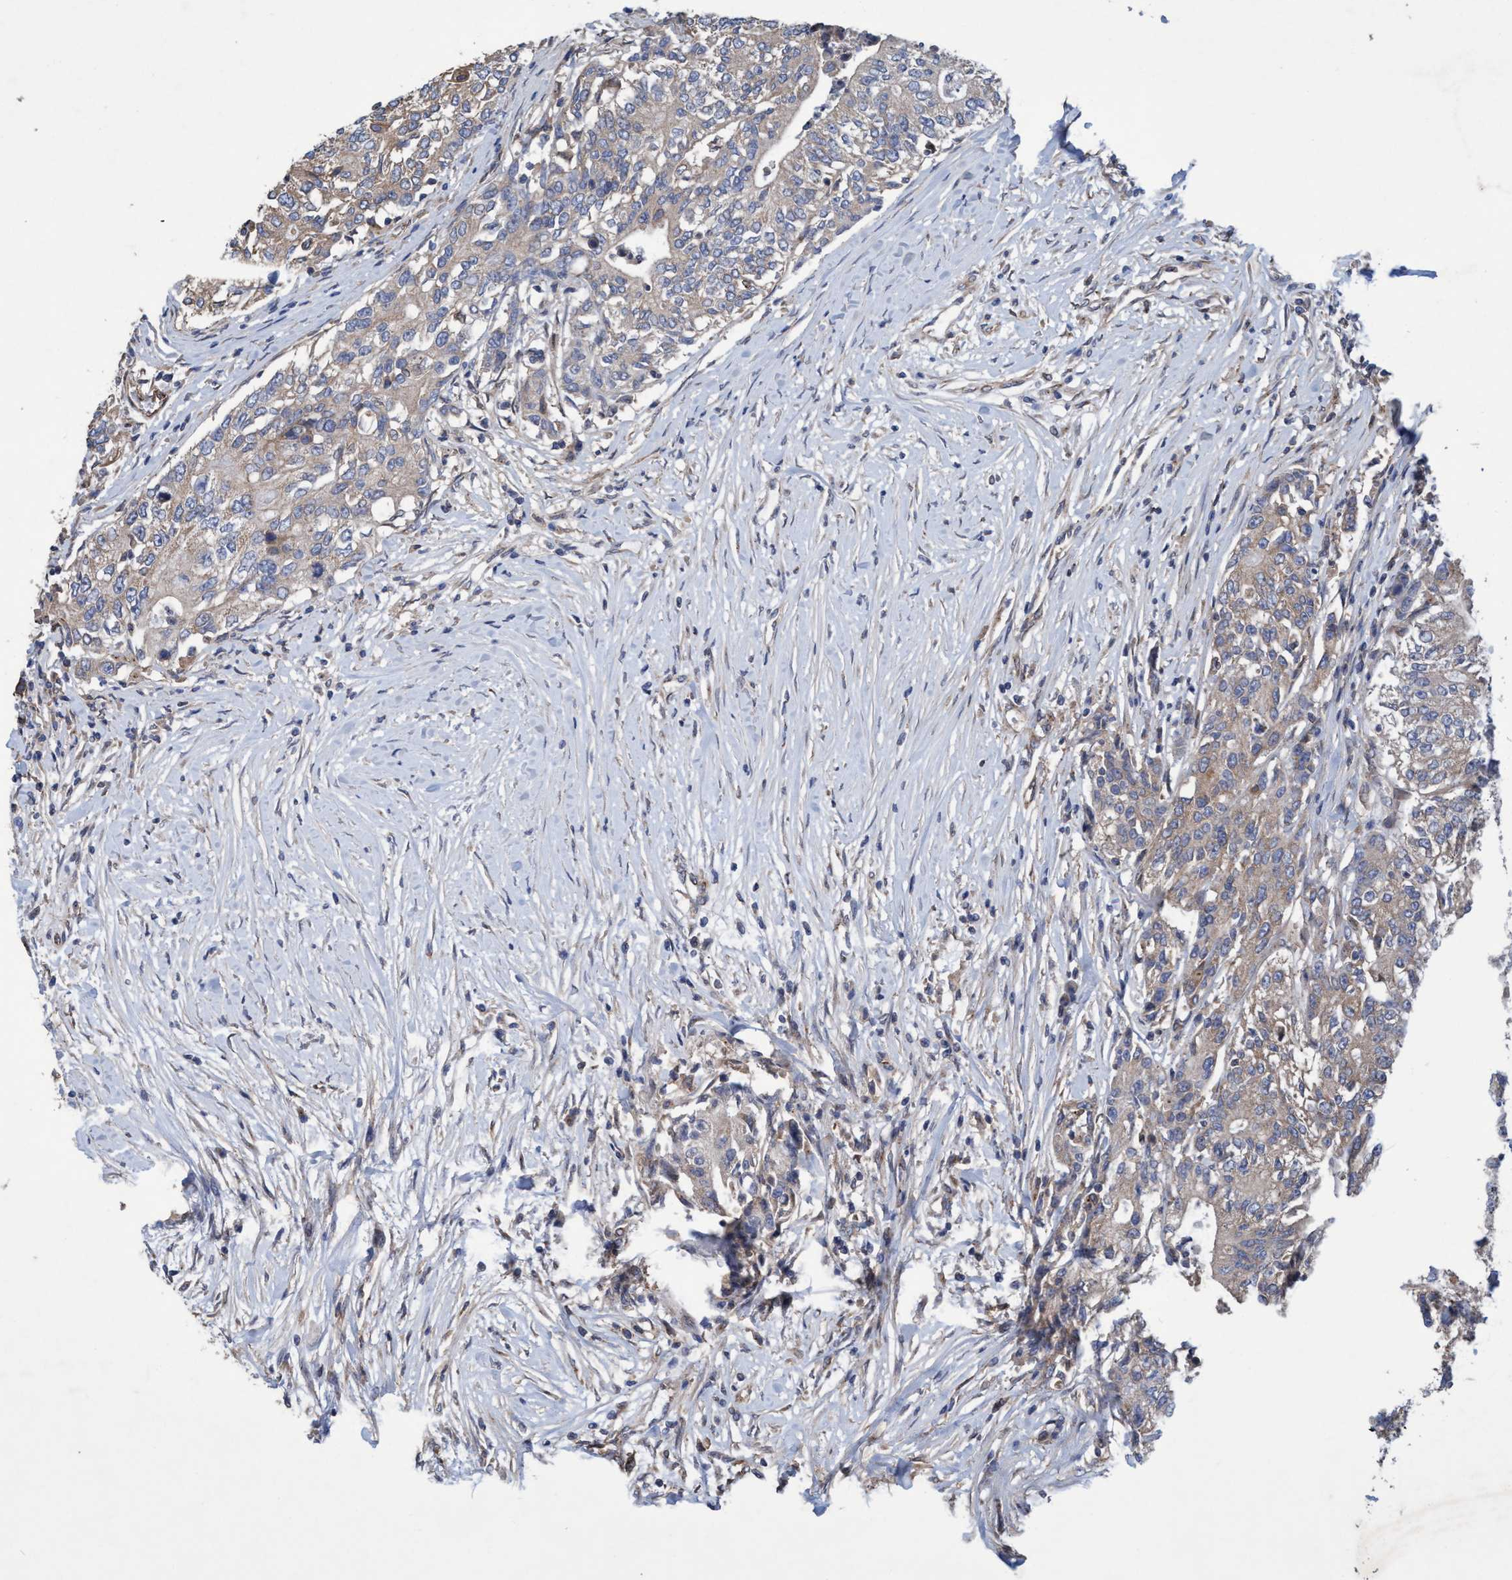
{"staining": {"intensity": "weak", "quantity": "<25%", "location": "cytoplasmic/membranous"}, "tissue": "colorectal cancer", "cell_type": "Tumor cells", "image_type": "cancer", "snomed": [{"axis": "morphology", "description": "Adenocarcinoma, NOS"}, {"axis": "topography", "description": "Colon"}], "caption": "An immunohistochemistry micrograph of colorectal adenocarcinoma is shown. There is no staining in tumor cells of colorectal adenocarcinoma. The staining is performed using DAB (3,3'-diaminobenzidine) brown chromogen with nuclei counter-stained in using hematoxylin.", "gene": "BICD2", "patient": {"sex": "female", "age": 77}}